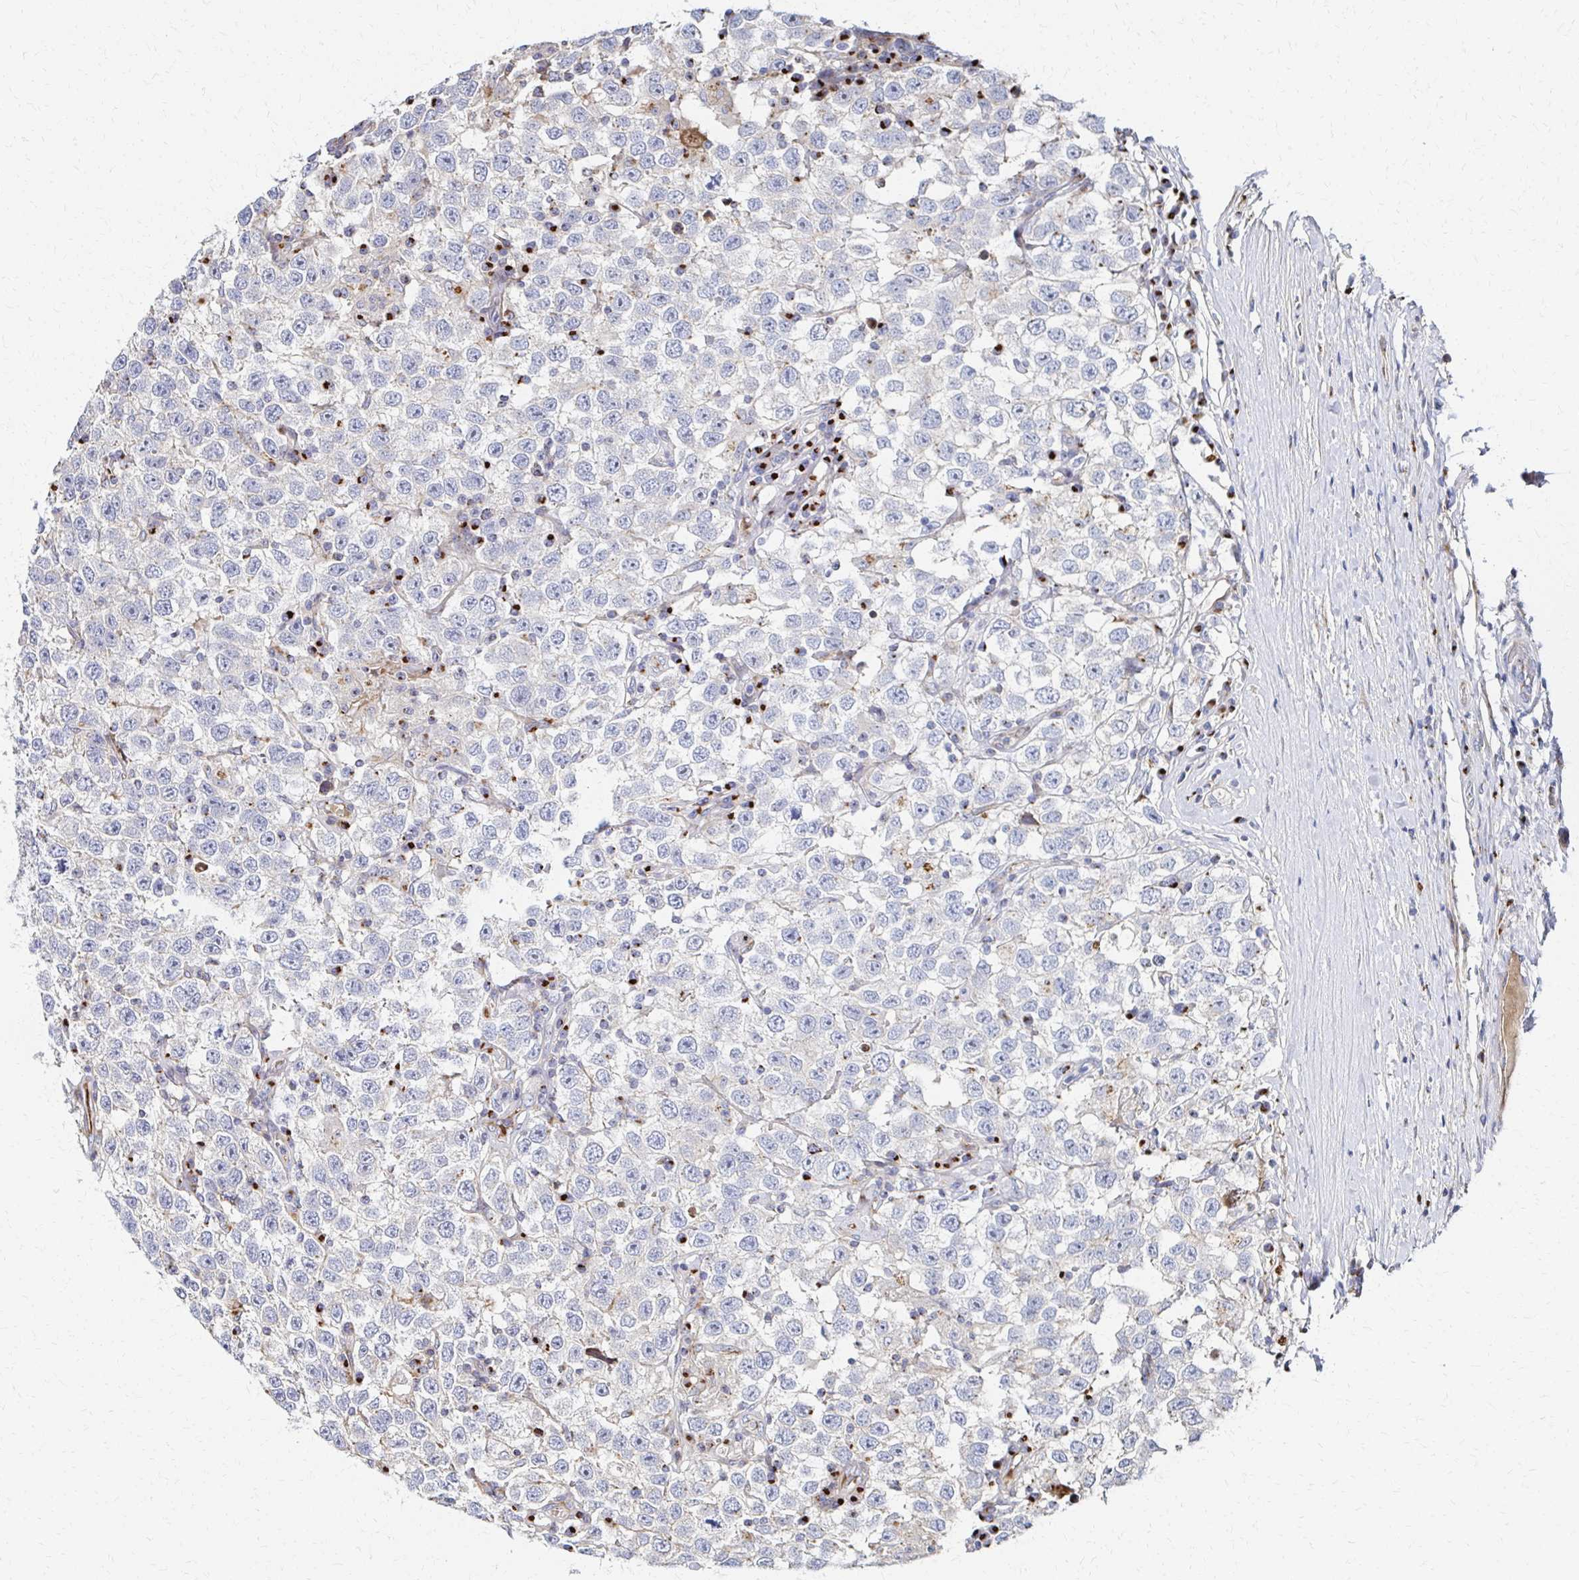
{"staining": {"intensity": "negative", "quantity": "none", "location": "none"}, "tissue": "testis cancer", "cell_type": "Tumor cells", "image_type": "cancer", "snomed": [{"axis": "morphology", "description": "Seminoma, NOS"}, {"axis": "topography", "description": "Testis"}], "caption": "DAB immunohistochemical staining of human testis cancer displays no significant positivity in tumor cells.", "gene": "MAN1A1", "patient": {"sex": "male", "age": 41}}